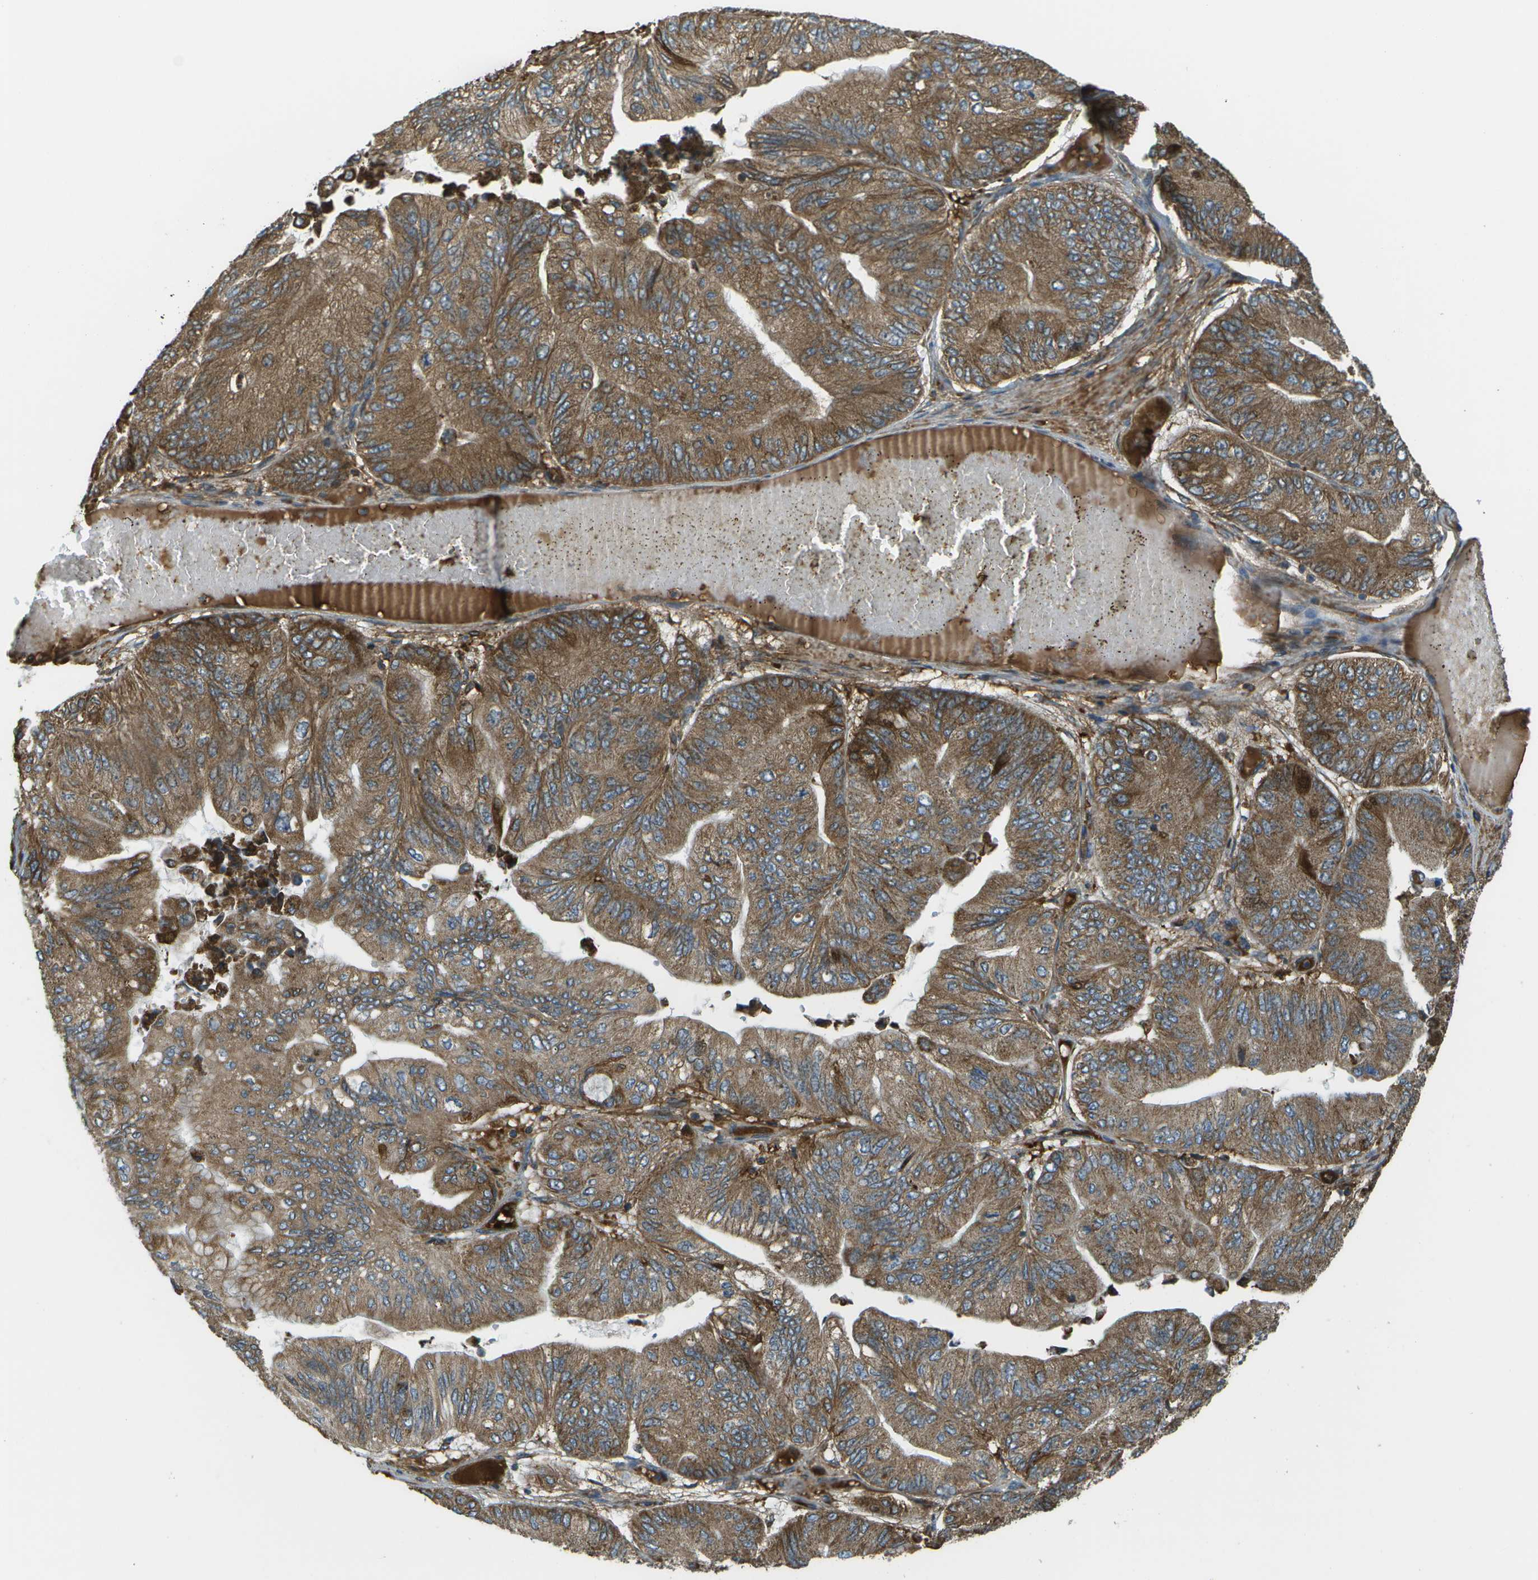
{"staining": {"intensity": "moderate", "quantity": ">75%", "location": "cytoplasmic/membranous"}, "tissue": "ovarian cancer", "cell_type": "Tumor cells", "image_type": "cancer", "snomed": [{"axis": "morphology", "description": "Cystadenocarcinoma, mucinous, NOS"}, {"axis": "topography", "description": "Ovary"}], "caption": "DAB (3,3'-diaminobenzidine) immunohistochemical staining of human ovarian cancer reveals moderate cytoplasmic/membranous protein staining in approximately >75% of tumor cells.", "gene": "USP30", "patient": {"sex": "female", "age": 61}}